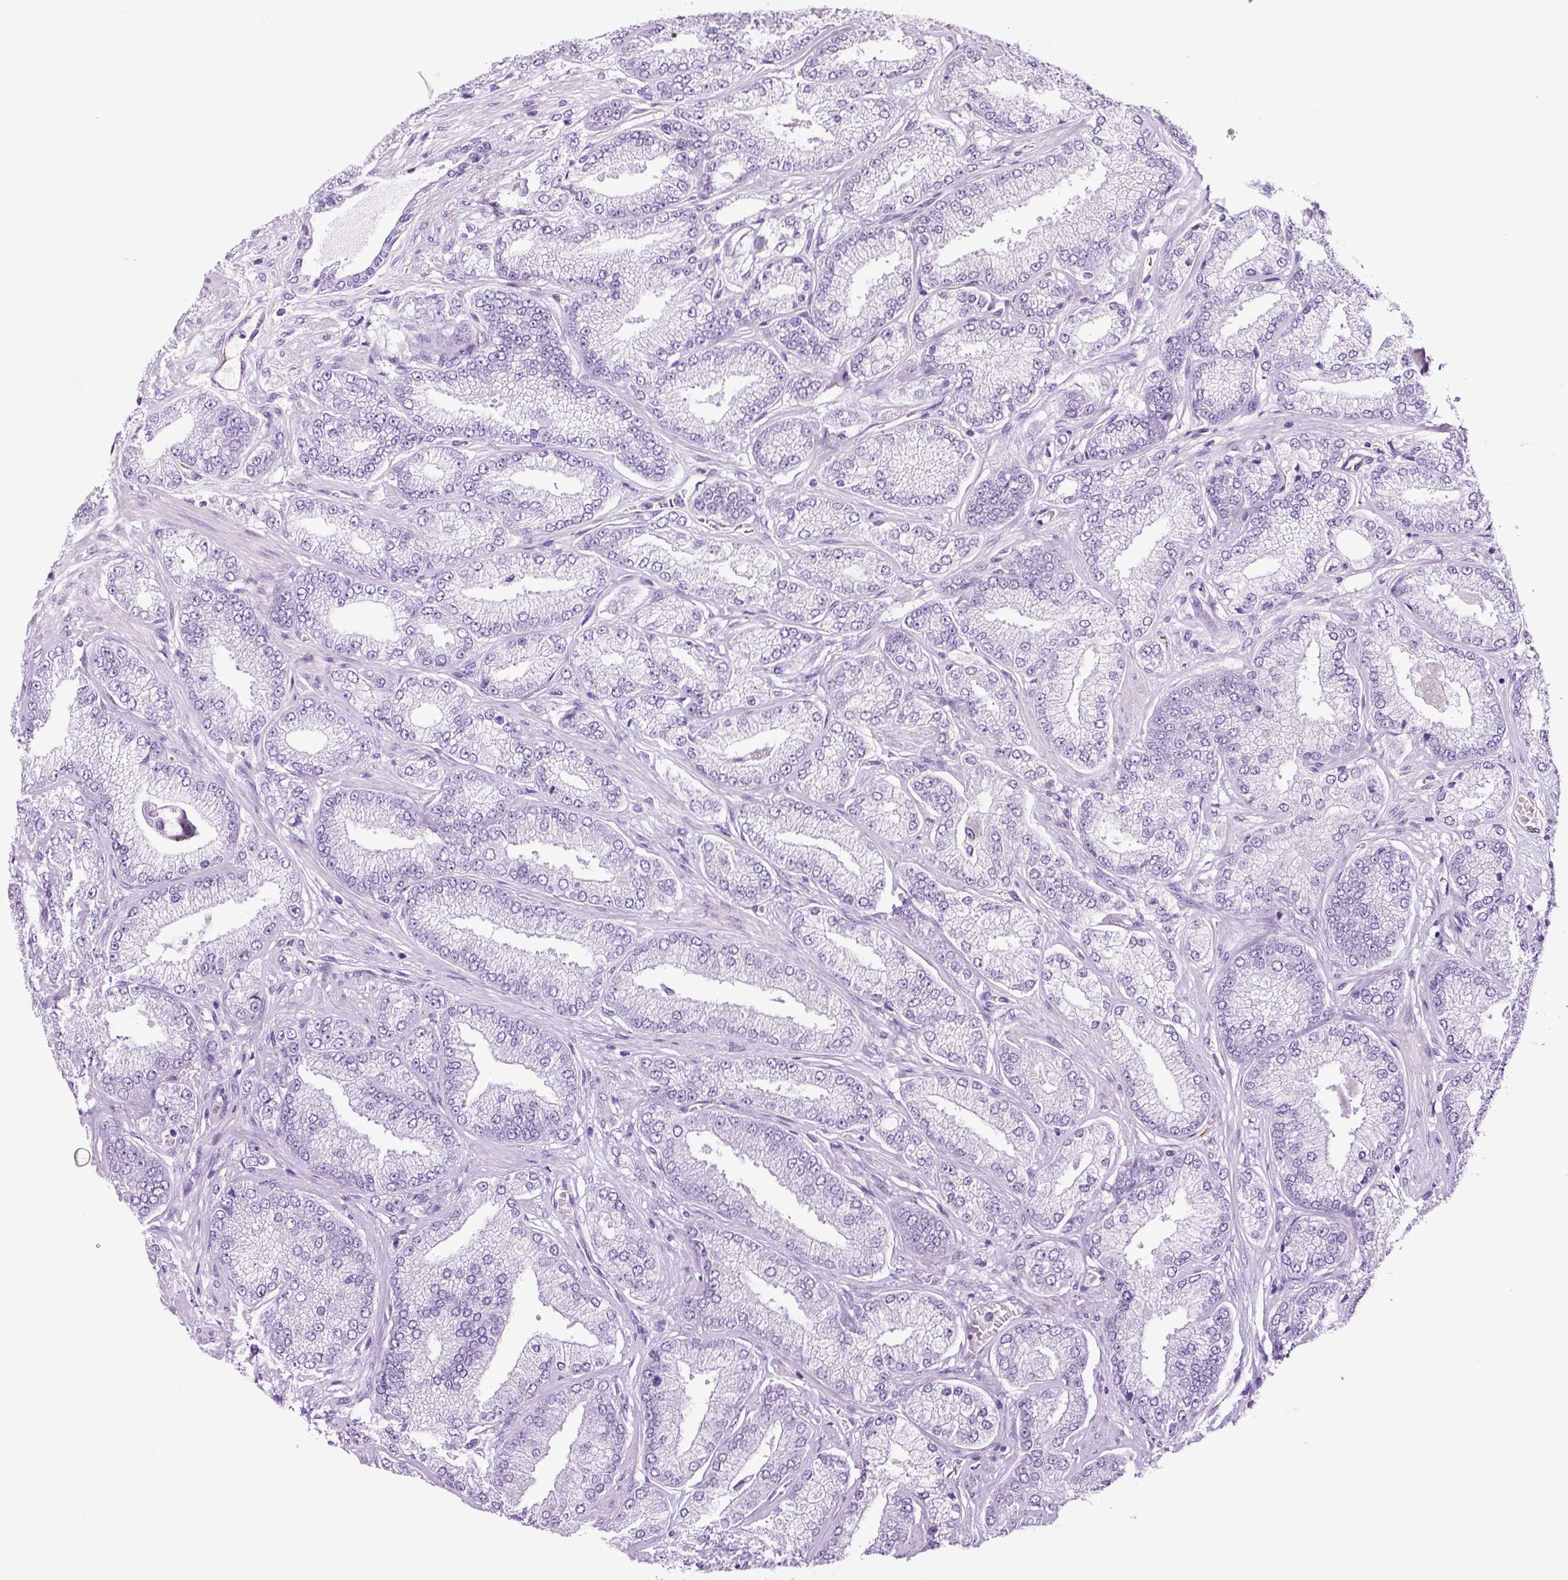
{"staining": {"intensity": "negative", "quantity": "none", "location": "none"}, "tissue": "prostate cancer", "cell_type": "Tumor cells", "image_type": "cancer", "snomed": [{"axis": "morphology", "description": "Adenocarcinoma, High grade"}, {"axis": "topography", "description": "Prostate"}], "caption": "There is no significant expression in tumor cells of prostate high-grade adenocarcinoma. (DAB (3,3'-diaminobenzidine) immunohistochemistry (IHC), high magnification).", "gene": "ADSS1", "patient": {"sex": "male", "age": 68}}